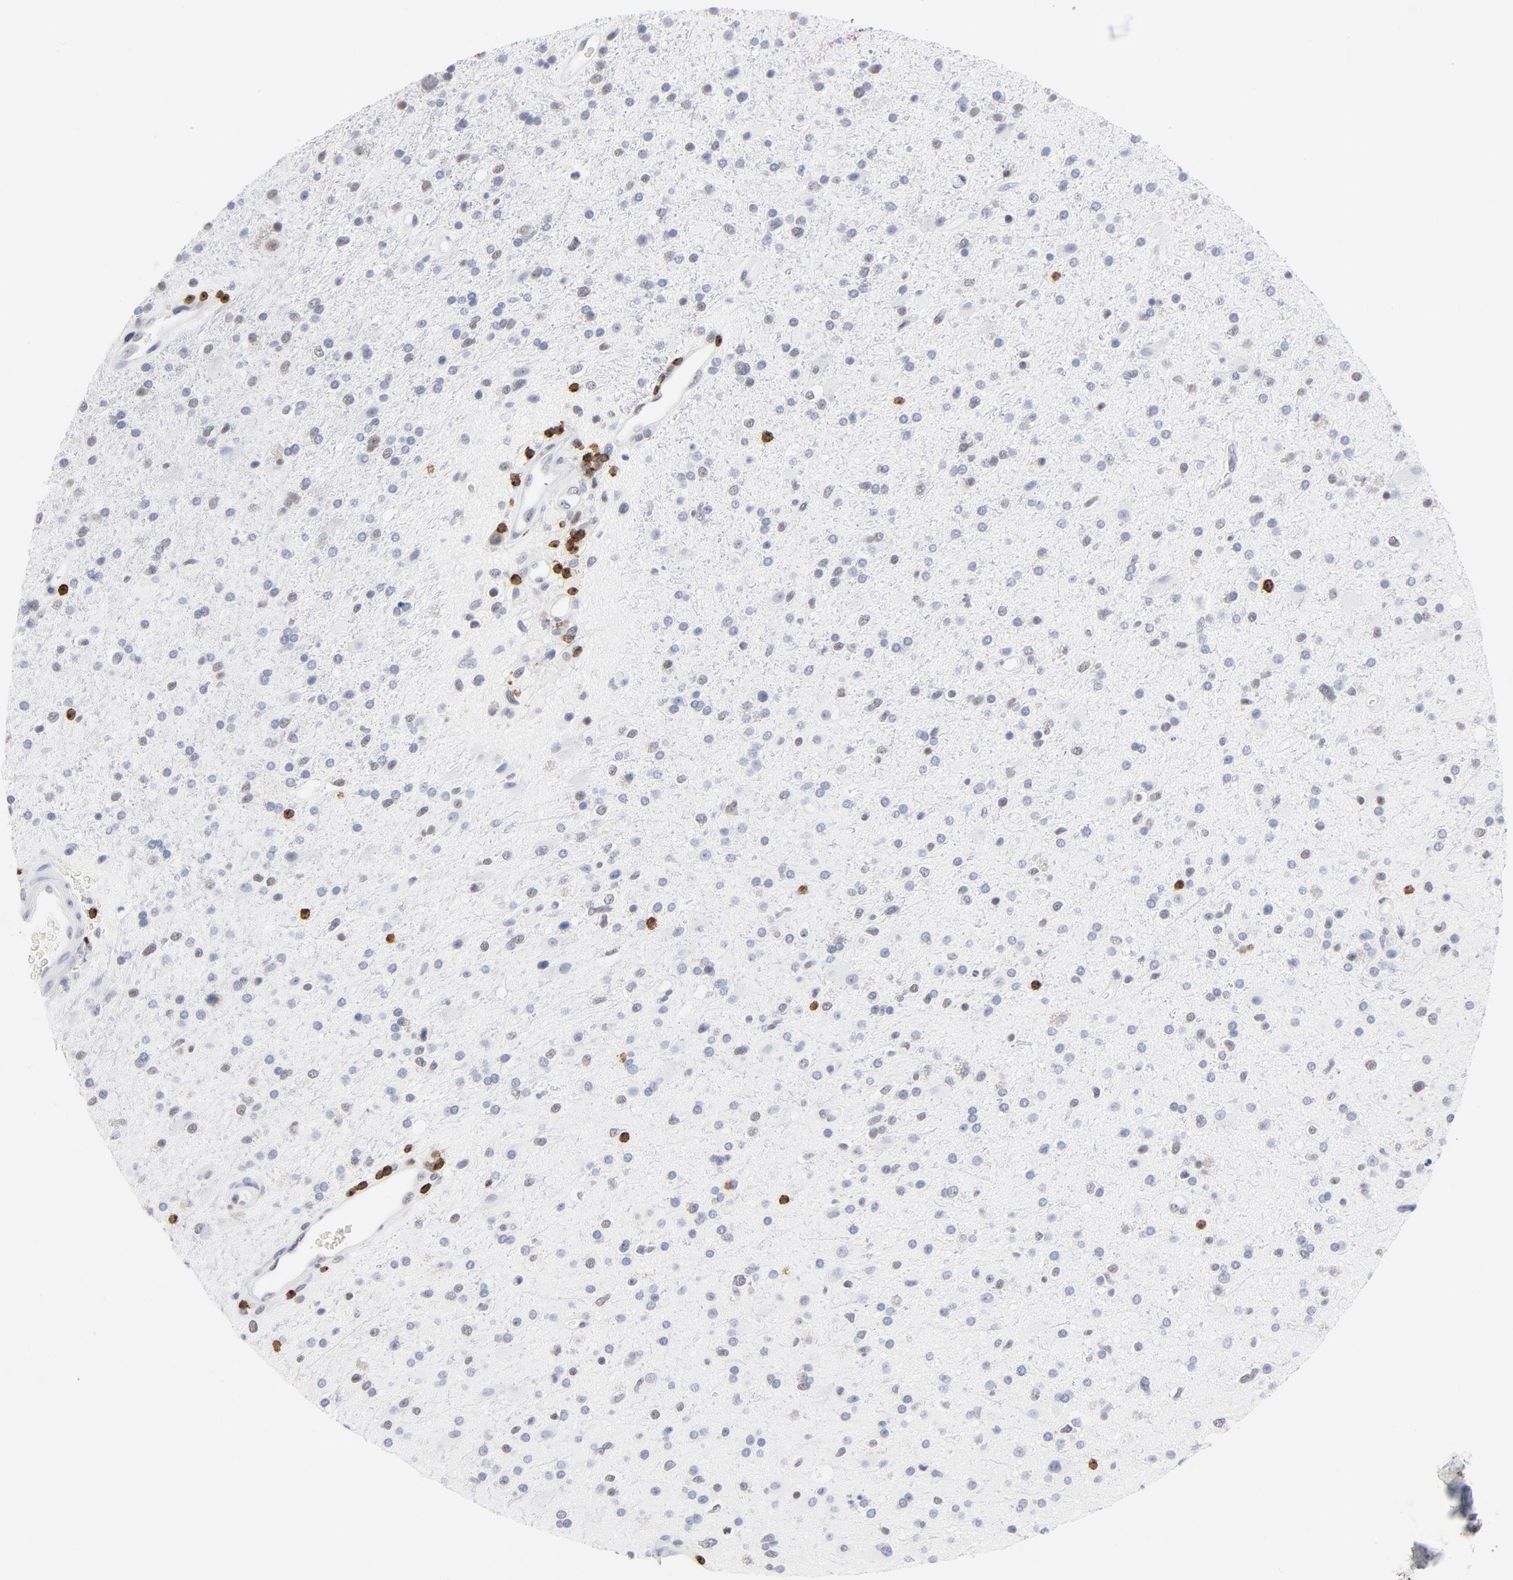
{"staining": {"intensity": "weak", "quantity": "<25%", "location": "nuclear"}, "tissue": "glioma", "cell_type": "Tumor cells", "image_type": "cancer", "snomed": [{"axis": "morphology", "description": "Glioma, malignant, High grade"}, {"axis": "topography", "description": "Brain"}], "caption": "Tumor cells show no significant positivity in malignant glioma (high-grade).", "gene": "CD2", "patient": {"sex": "male", "age": 33}}